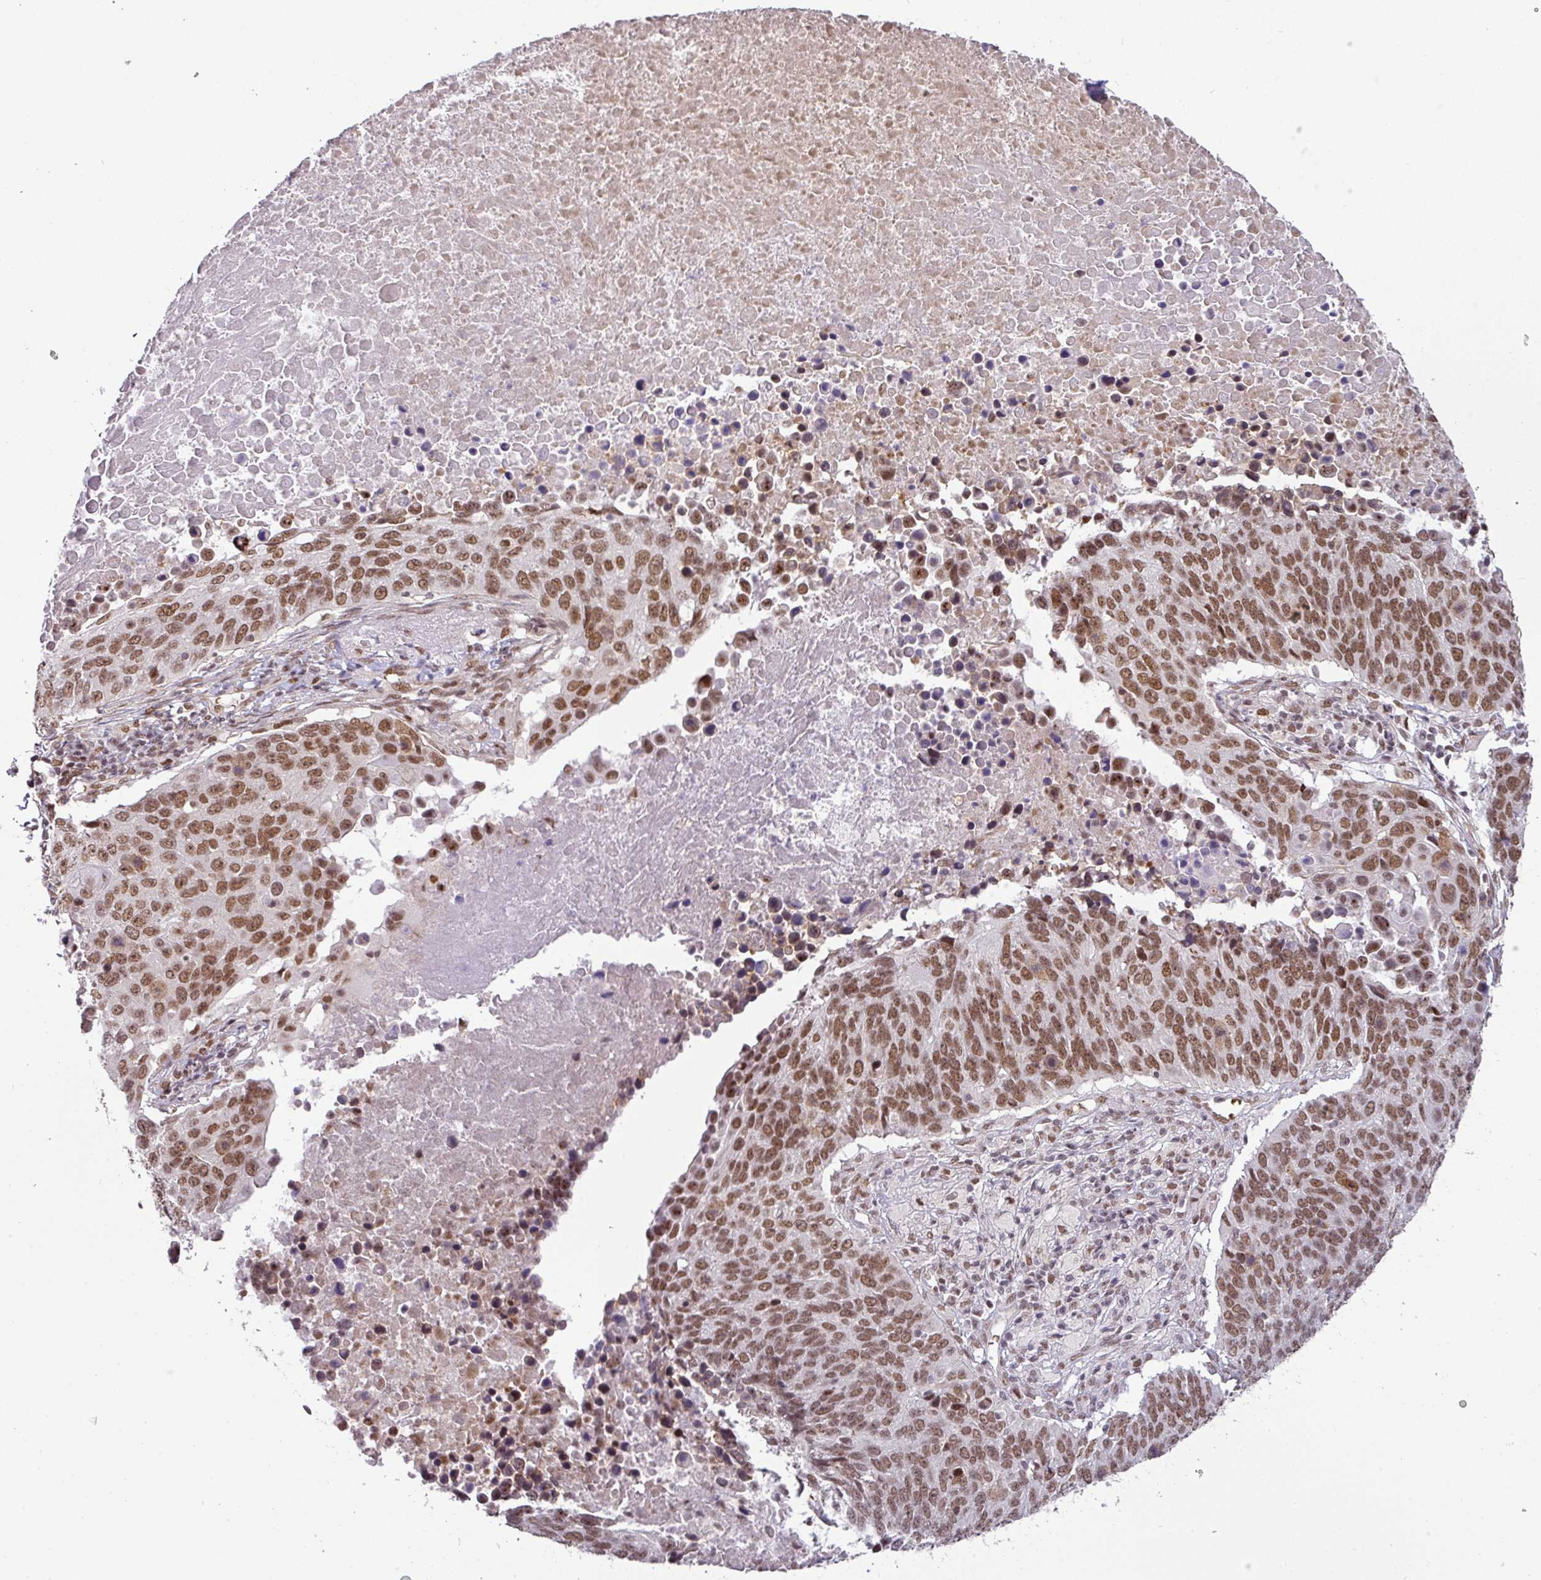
{"staining": {"intensity": "moderate", "quantity": ">75%", "location": "nuclear"}, "tissue": "lung cancer", "cell_type": "Tumor cells", "image_type": "cancer", "snomed": [{"axis": "morphology", "description": "Normal tissue, NOS"}, {"axis": "morphology", "description": "Squamous cell carcinoma, NOS"}, {"axis": "topography", "description": "Lymph node"}, {"axis": "topography", "description": "Lung"}], "caption": "Squamous cell carcinoma (lung) stained for a protein (brown) reveals moderate nuclear positive staining in approximately >75% of tumor cells.", "gene": "NCOA5", "patient": {"sex": "male", "age": 66}}